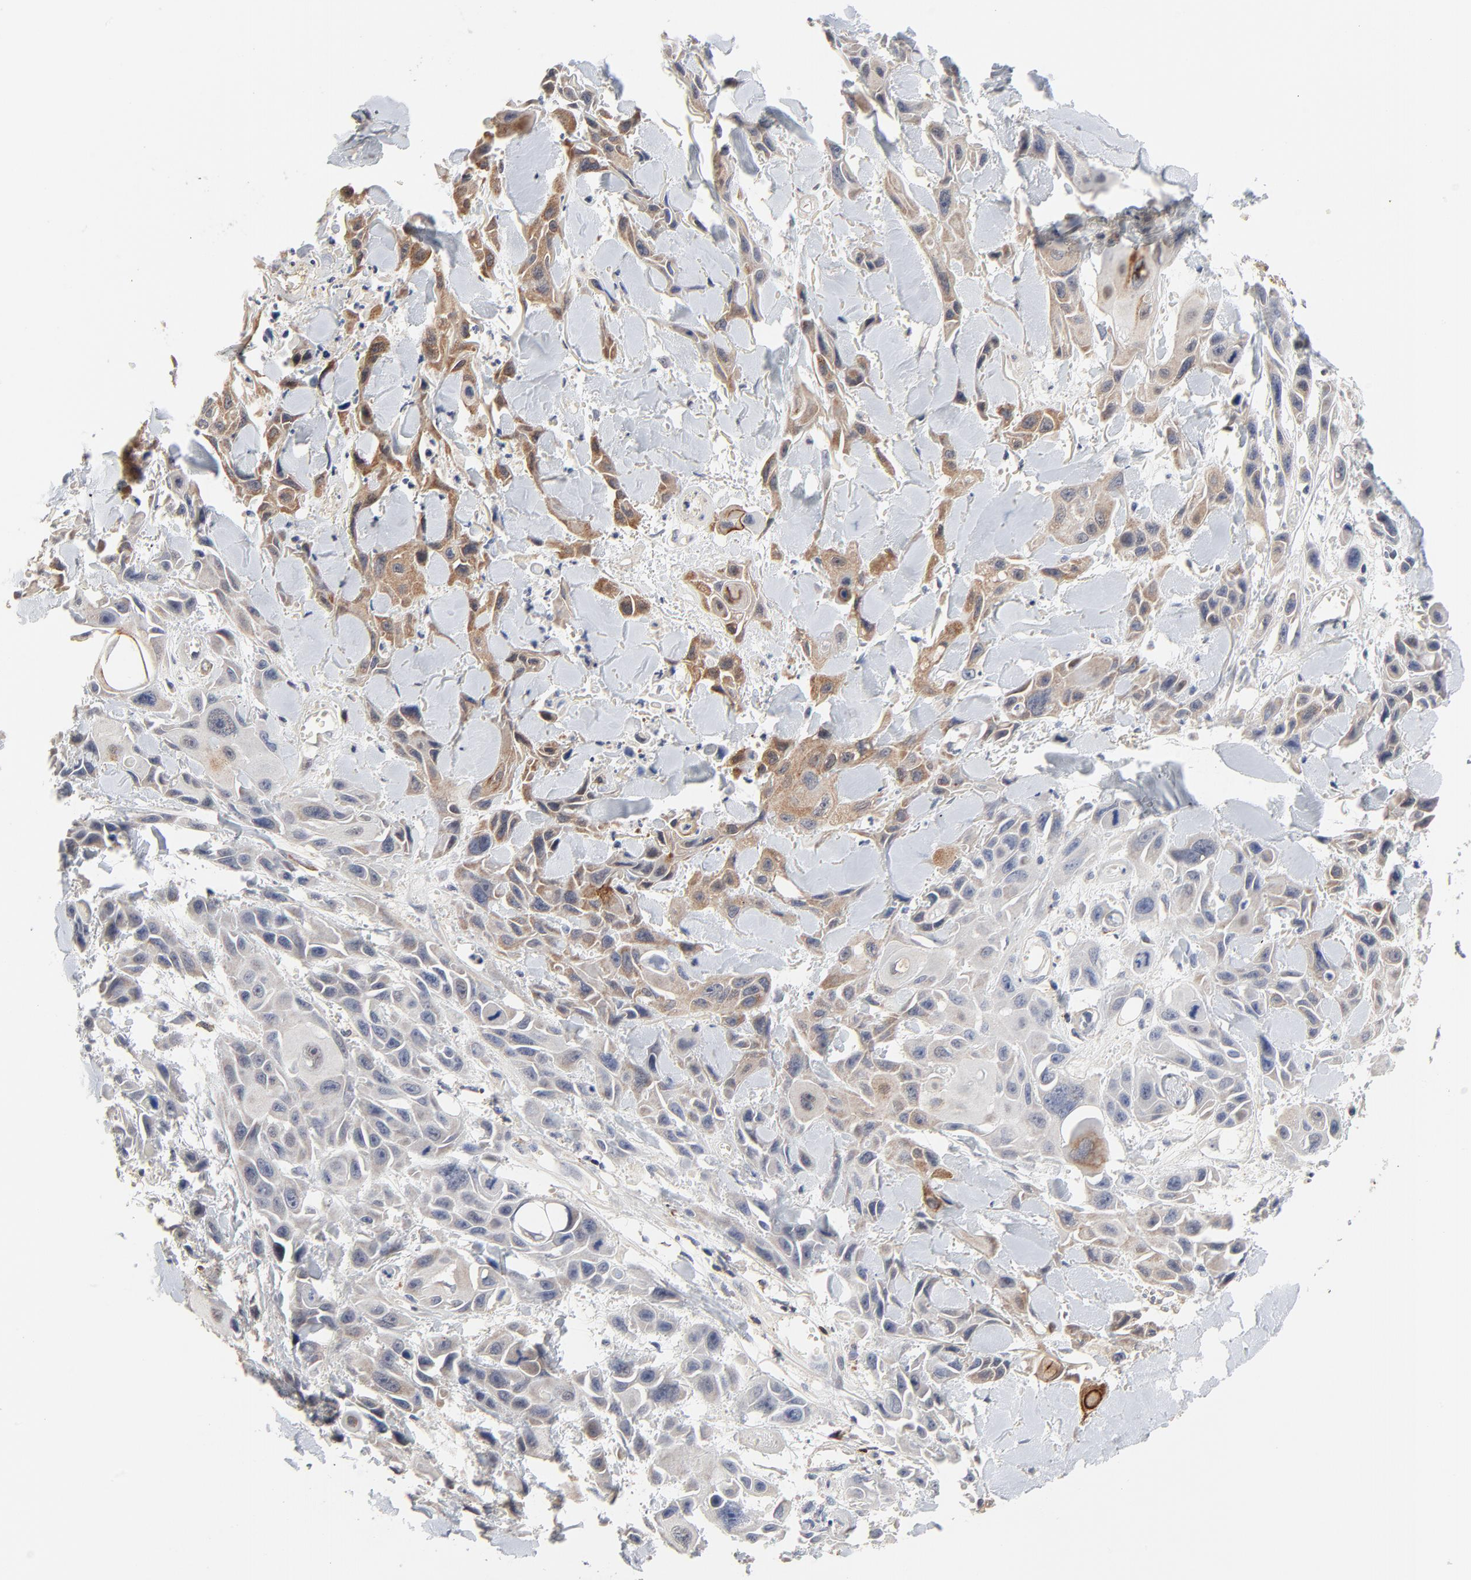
{"staining": {"intensity": "moderate", "quantity": "25%-75%", "location": "cytoplasmic/membranous"}, "tissue": "skin cancer", "cell_type": "Tumor cells", "image_type": "cancer", "snomed": [{"axis": "morphology", "description": "Squamous cell carcinoma, NOS"}, {"axis": "topography", "description": "Skin"}, {"axis": "topography", "description": "Anal"}], "caption": "Immunohistochemical staining of skin squamous cell carcinoma reveals moderate cytoplasmic/membranous protein staining in about 25%-75% of tumor cells. Using DAB (3,3'-diaminobenzidine) (brown) and hematoxylin (blue) stains, captured at high magnification using brightfield microscopy.", "gene": "SKAP1", "patient": {"sex": "female", "age": 55}}